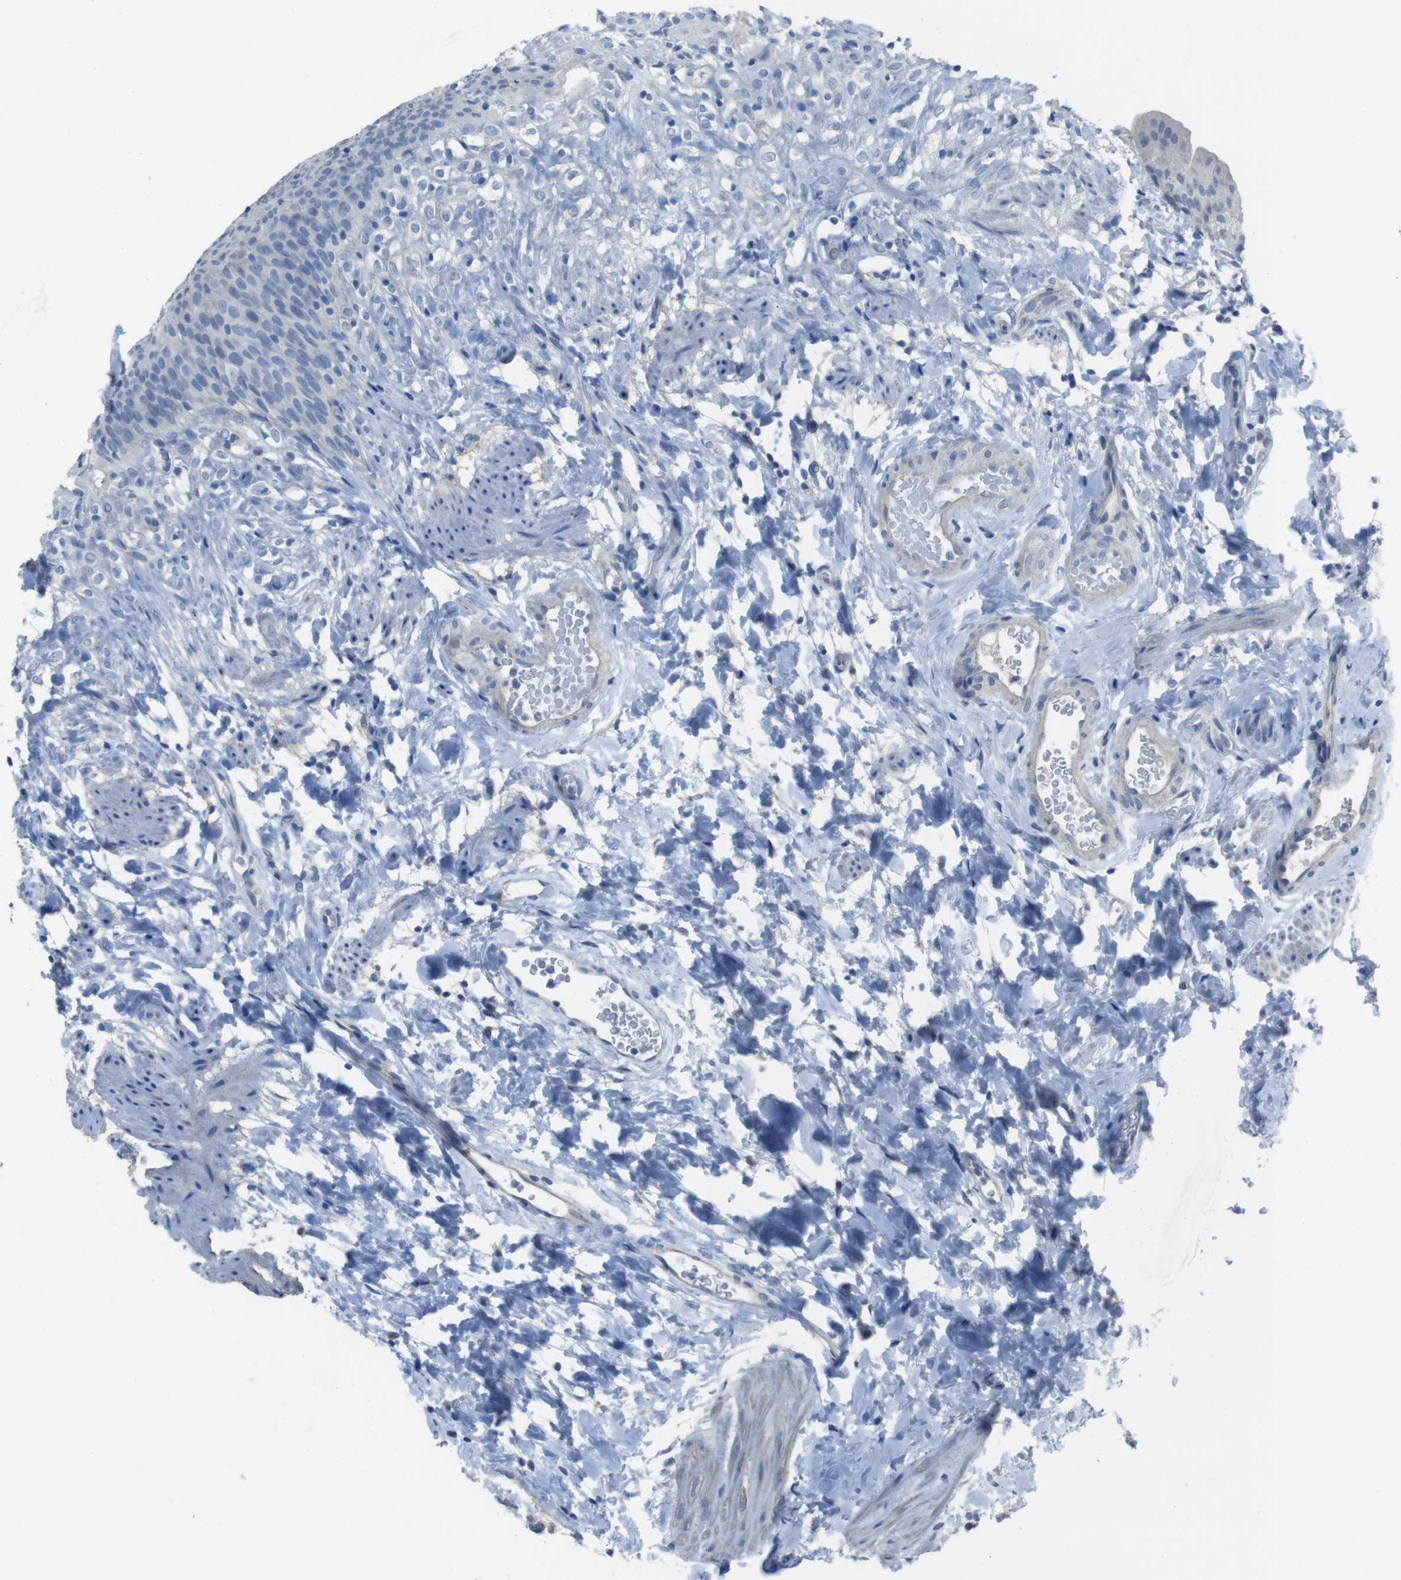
{"staining": {"intensity": "negative", "quantity": "none", "location": "none"}, "tissue": "urinary bladder", "cell_type": "Urothelial cells", "image_type": "normal", "snomed": [{"axis": "morphology", "description": "Normal tissue, NOS"}, {"axis": "topography", "description": "Urinary bladder"}], "caption": "DAB (3,3'-diaminobenzidine) immunohistochemical staining of normal urinary bladder displays no significant positivity in urothelial cells.", "gene": "CYP2C19", "patient": {"sex": "female", "age": 79}}